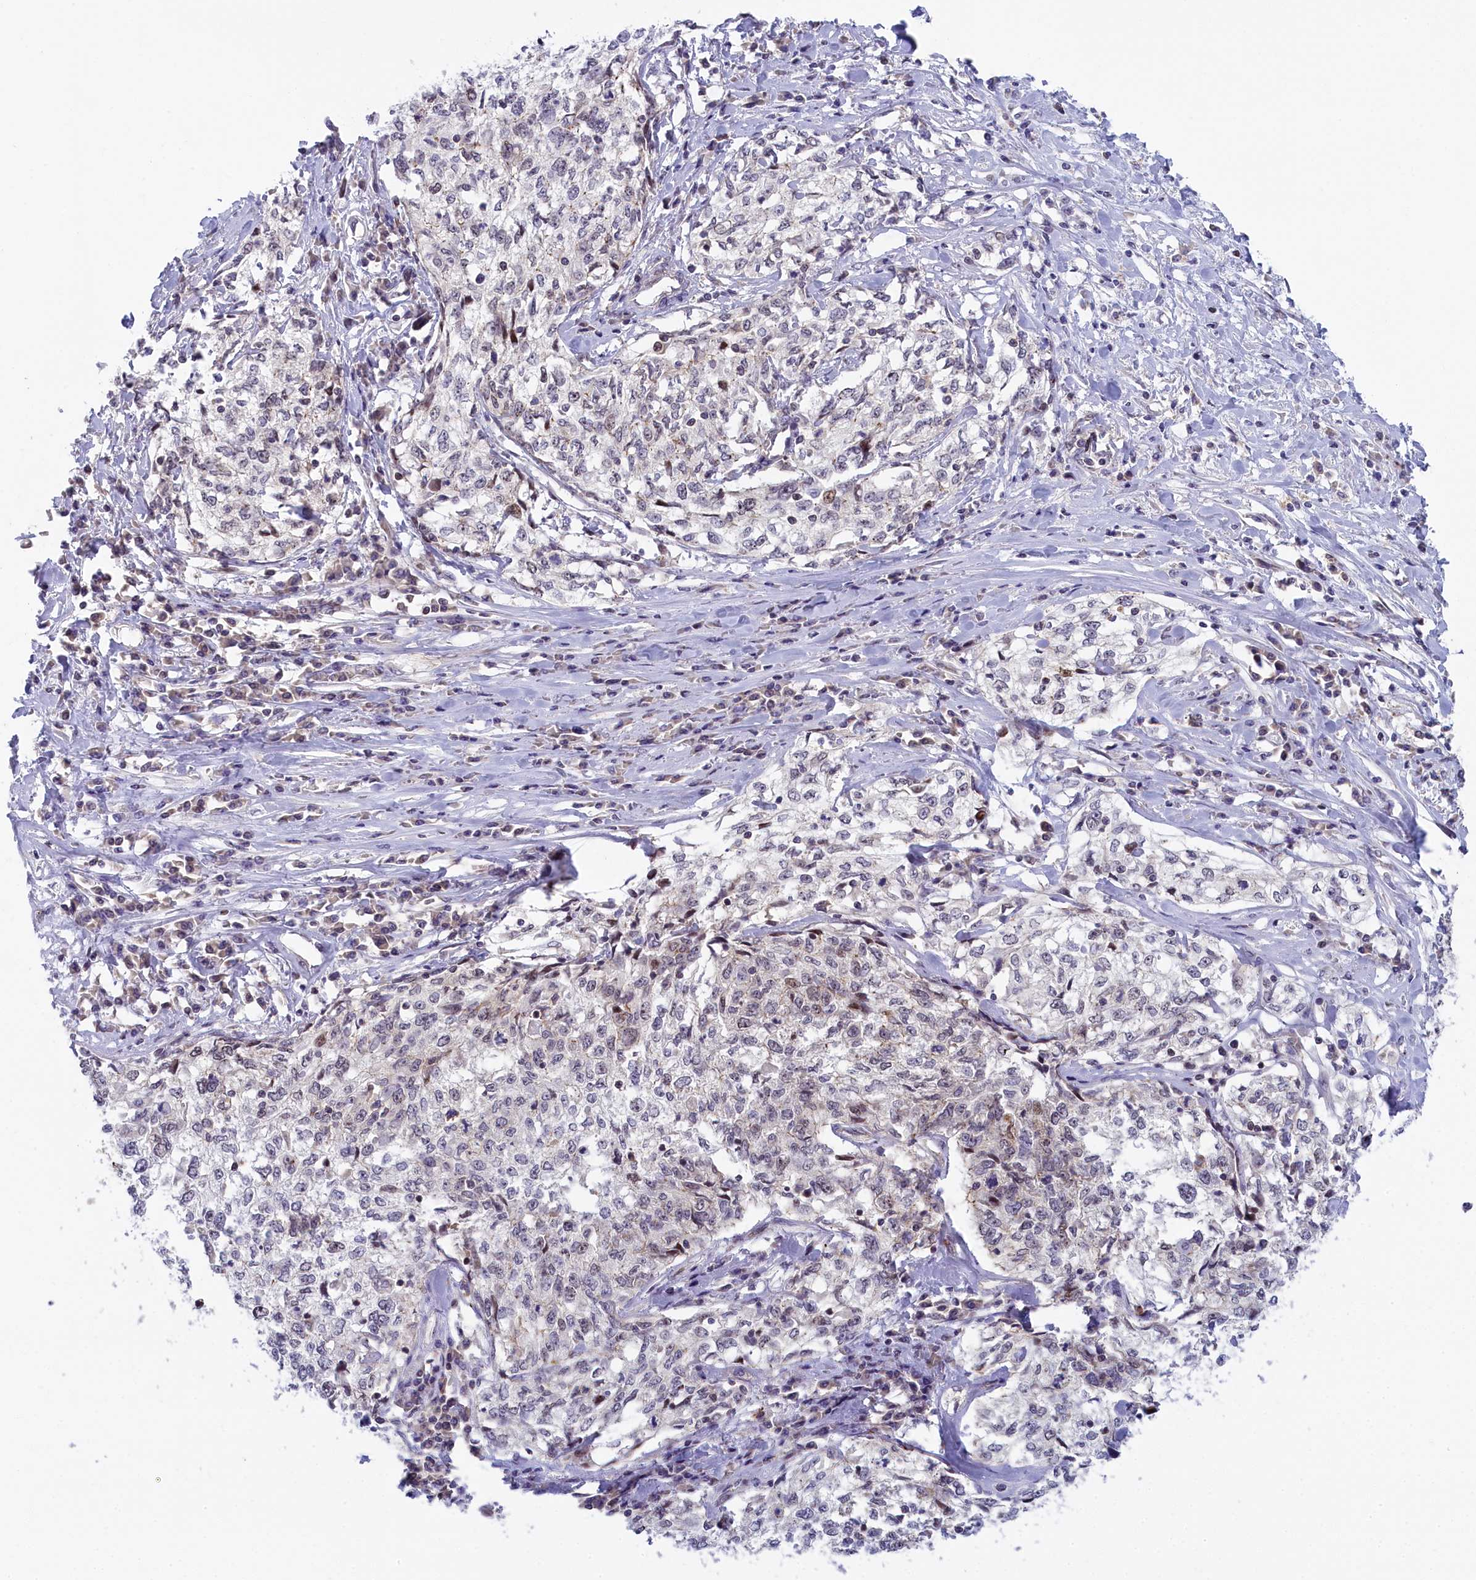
{"staining": {"intensity": "negative", "quantity": "none", "location": "none"}, "tissue": "cervical cancer", "cell_type": "Tumor cells", "image_type": "cancer", "snomed": [{"axis": "morphology", "description": "Squamous cell carcinoma, NOS"}, {"axis": "topography", "description": "Cervix"}], "caption": "This is an IHC photomicrograph of human squamous cell carcinoma (cervical). There is no expression in tumor cells.", "gene": "CCL23", "patient": {"sex": "female", "age": 57}}